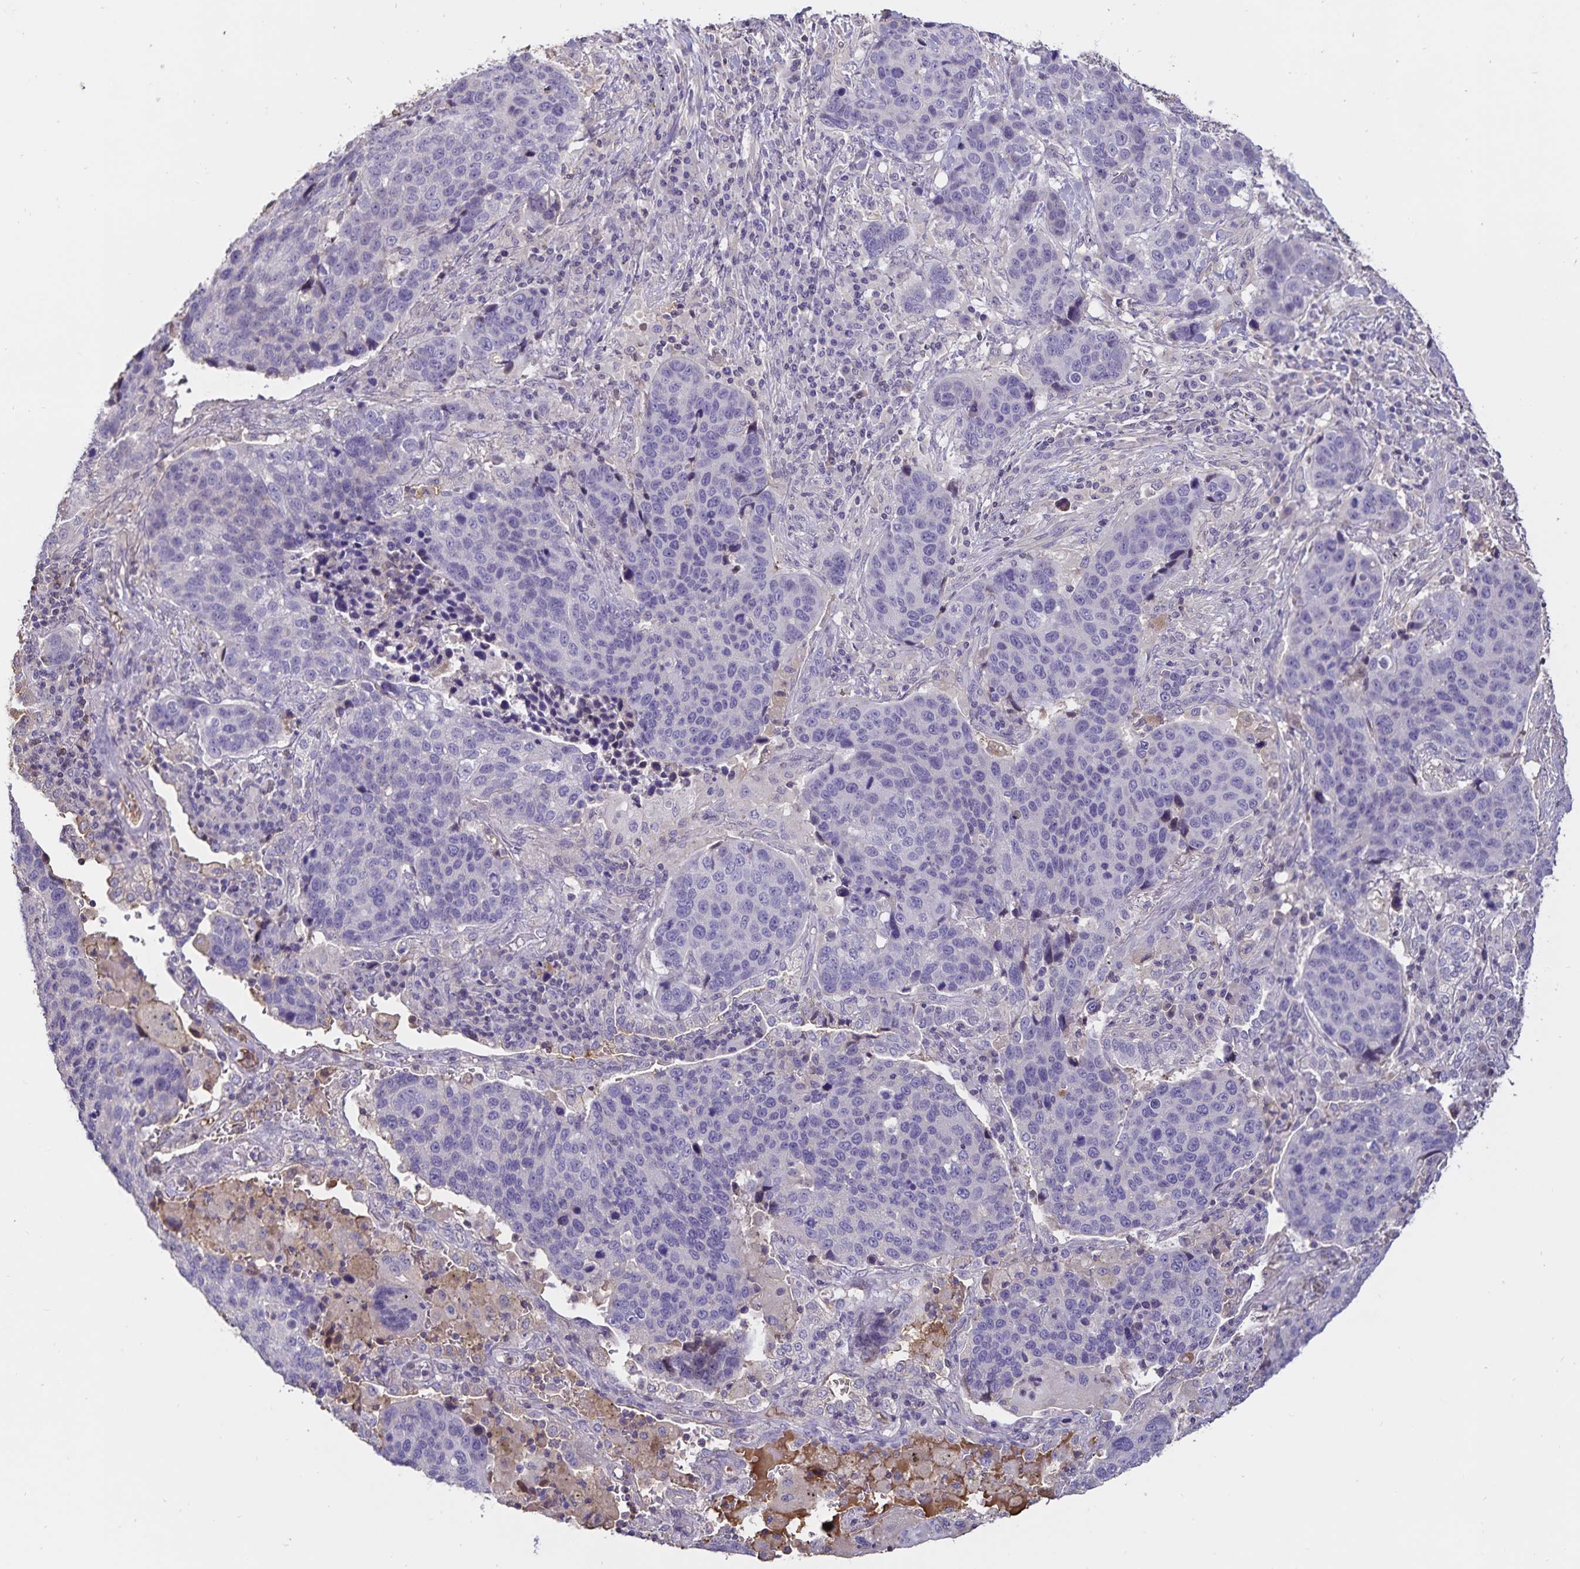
{"staining": {"intensity": "negative", "quantity": "none", "location": "none"}, "tissue": "lung cancer", "cell_type": "Tumor cells", "image_type": "cancer", "snomed": [{"axis": "morphology", "description": "Squamous cell carcinoma, NOS"}, {"axis": "topography", "description": "Lymph node"}, {"axis": "topography", "description": "Lung"}], "caption": "IHC photomicrograph of neoplastic tissue: human lung cancer stained with DAB reveals no significant protein expression in tumor cells.", "gene": "FGG", "patient": {"sex": "male", "age": 61}}